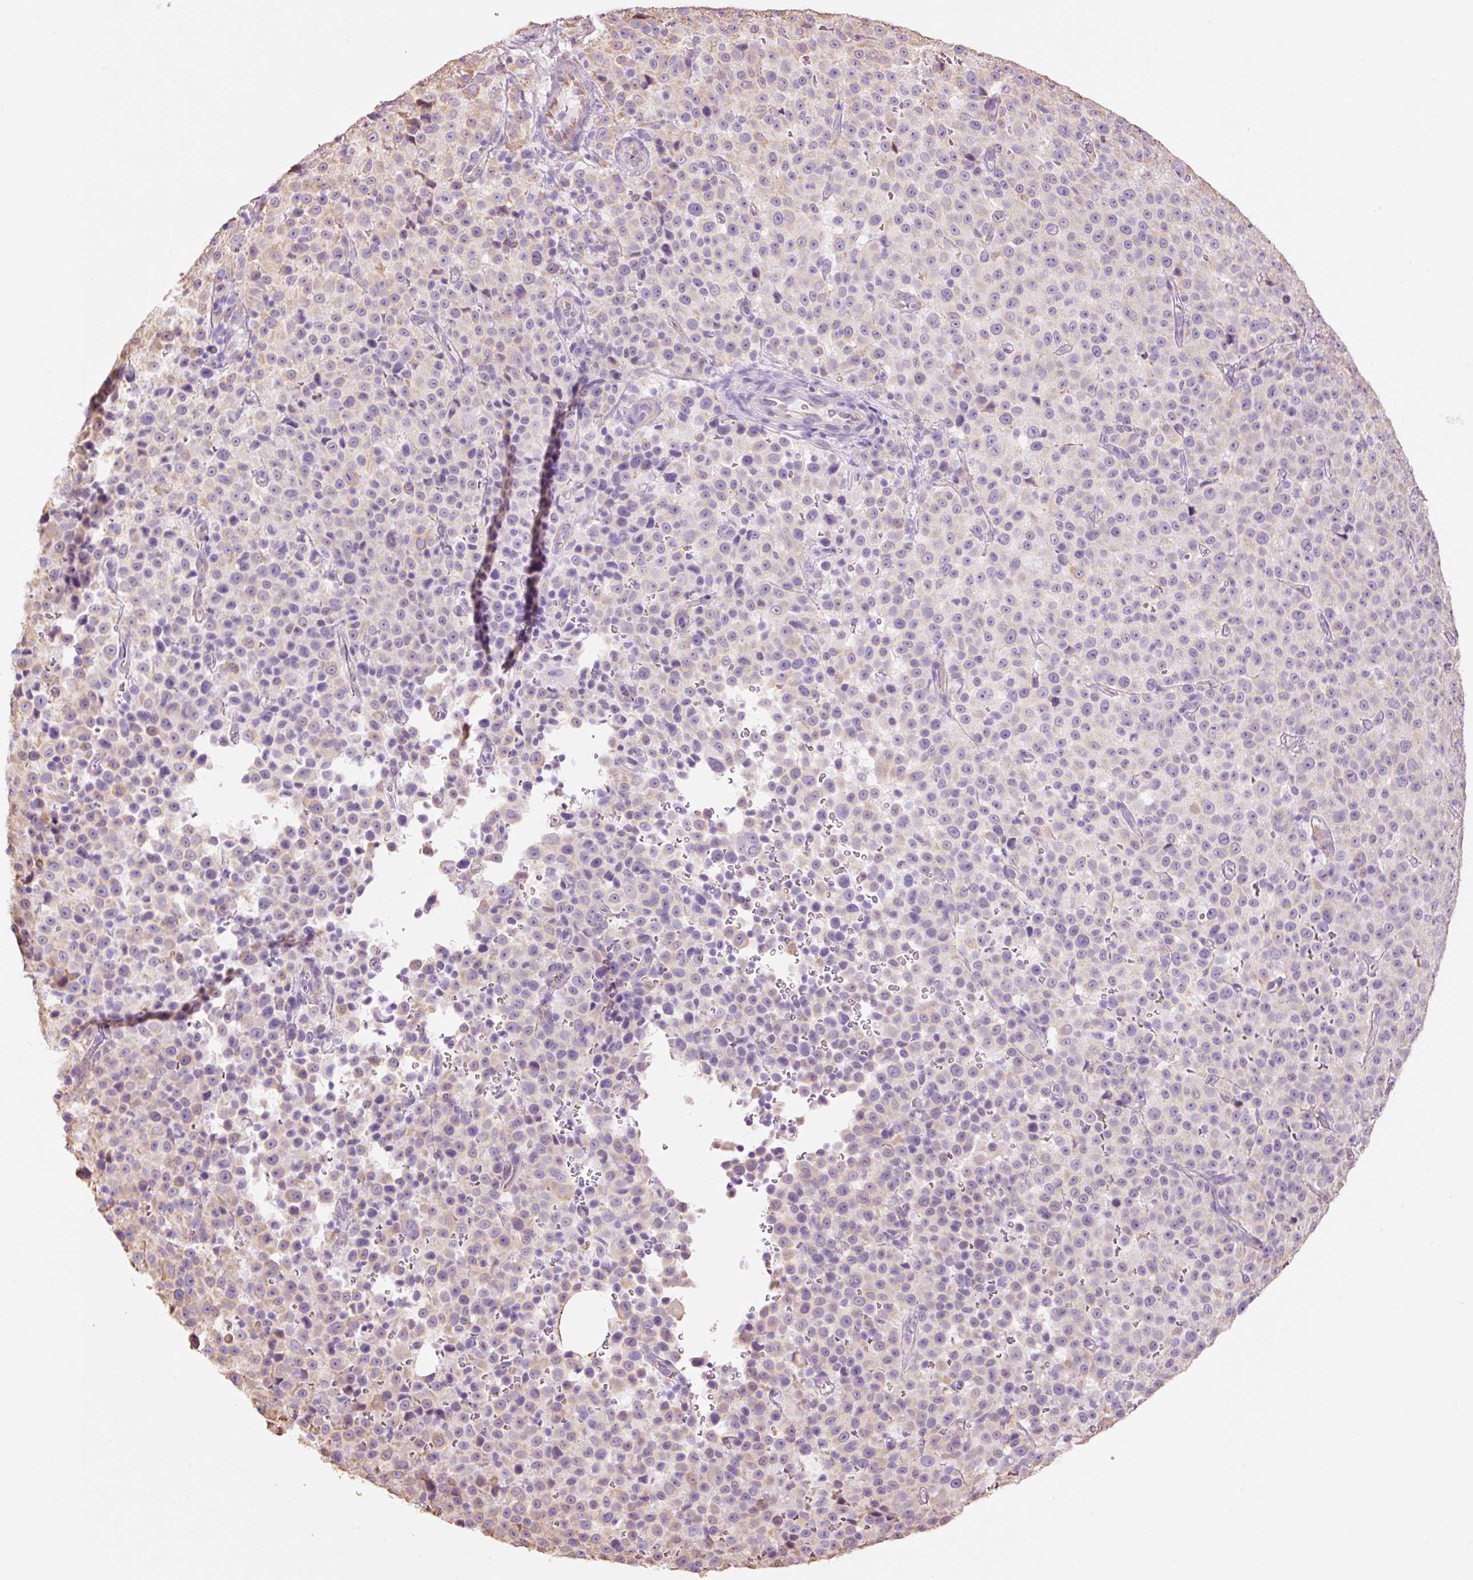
{"staining": {"intensity": "weak", "quantity": "<25%", "location": "cytoplasmic/membranous"}, "tissue": "melanoma", "cell_type": "Tumor cells", "image_type": "cancer", "snomed": [{"axis": "morphology", "description": "Malignant melanoma, Metastatic site"}, {"axis": "topography", "description": "Skin"}, {"axis": "topography", "description": "Lymph node"}], "caption": "Immunohistochemistry micrograph of human malignant melanoma (metastatic site) stained for a protein (brown), which demonstrates no expression in tumor cells.", "gene": "GCG", "patient": {"sex": "male", "age": 66}}